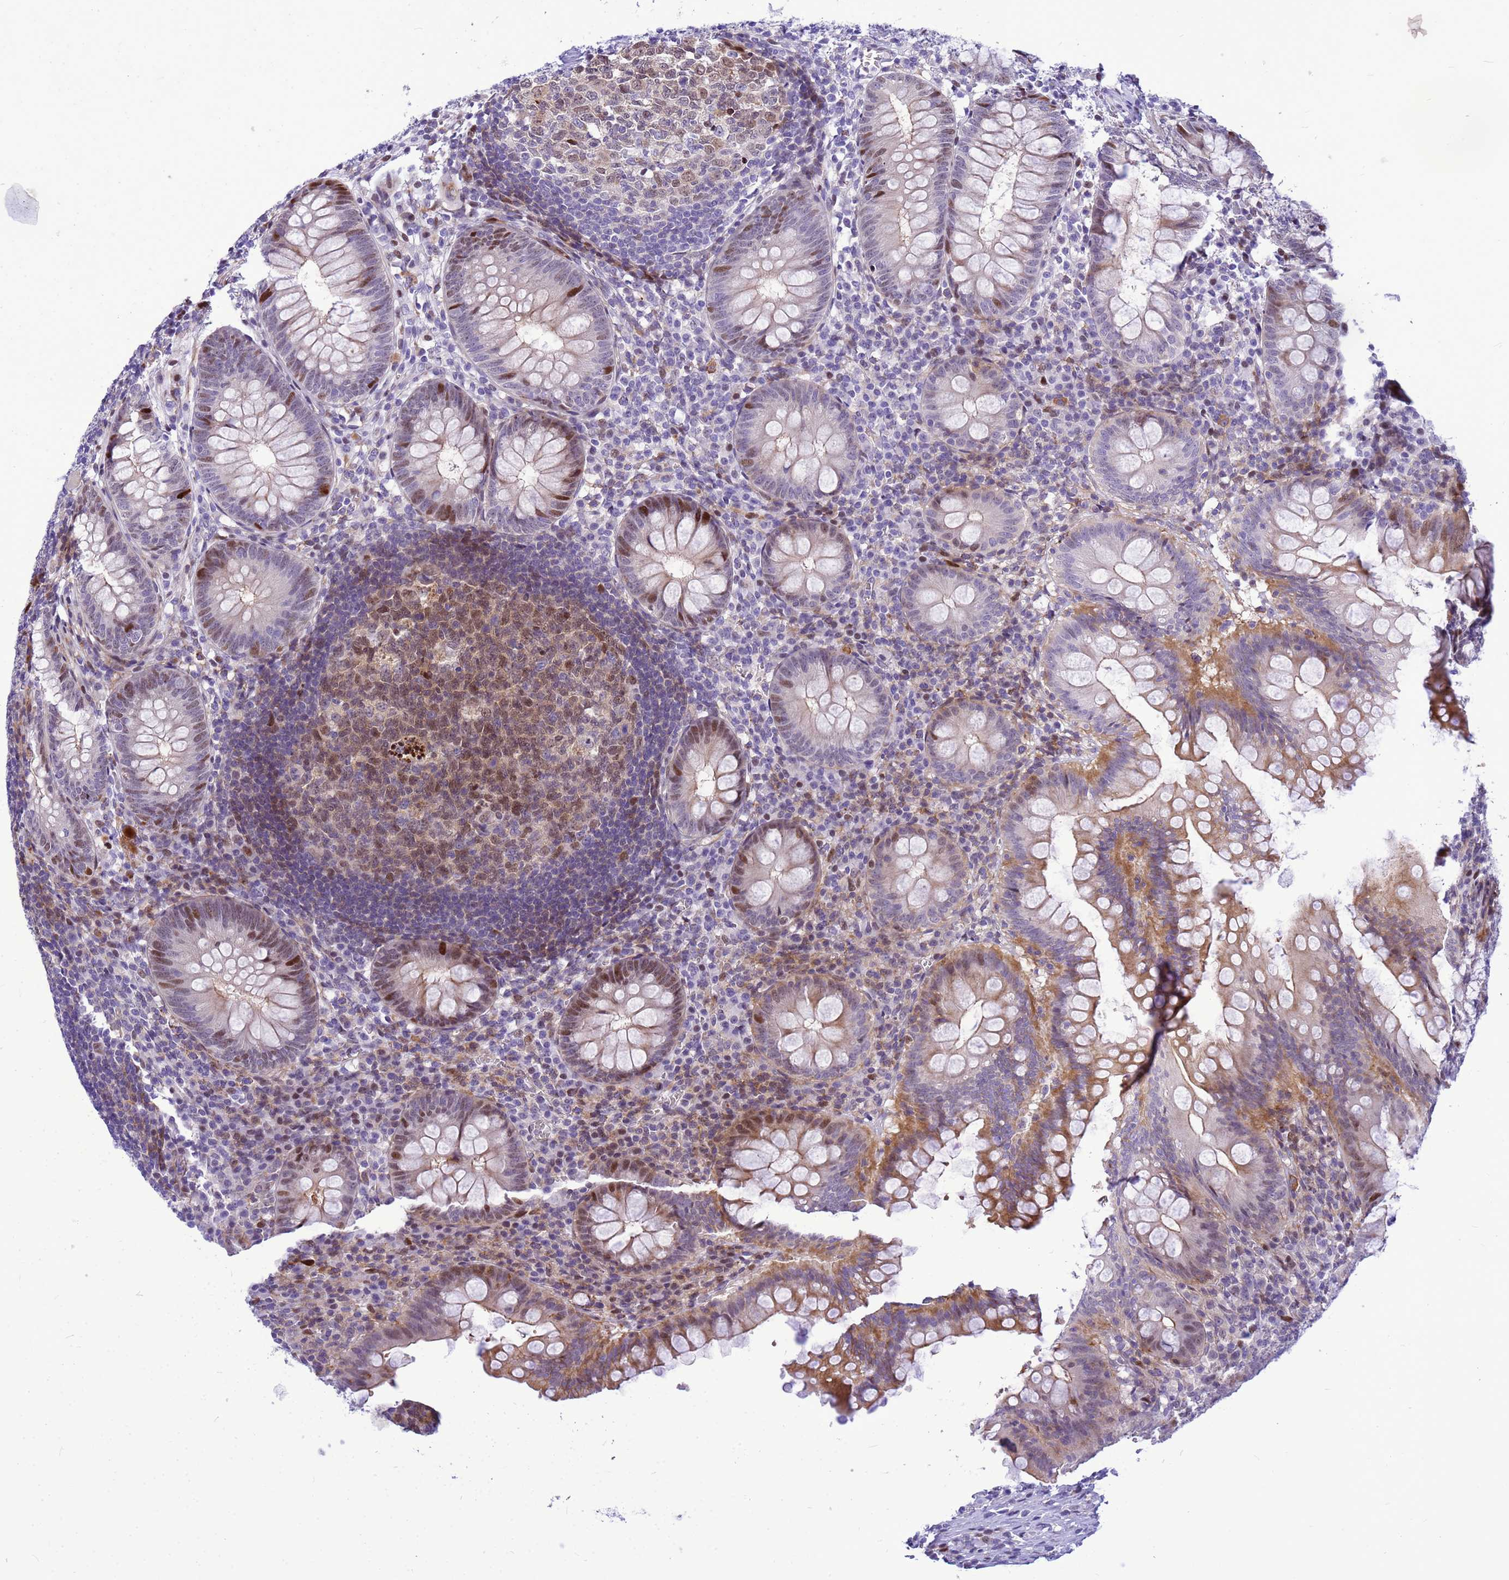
{"staining": {"intensity": "strong", "quantity": "<25%", "location": "nuclear"}, "tissue": "appendix", "cell_type": "Glandular cells", "image_type": "normal", "snomed": [{"axis": "morphology", "description": "Normal tissue, NOS"}, {"axis": "topography", "description": "Appendix"}], "caption": "This photomicrograph demonstrates immunohistochemistry (IHC) staining of normal human appendix, with medium strong nuclear expression in approximately <25% of glandular cells.", "gene": "ADAMTS7", "patient": {"sex": "male", "age": 56}}